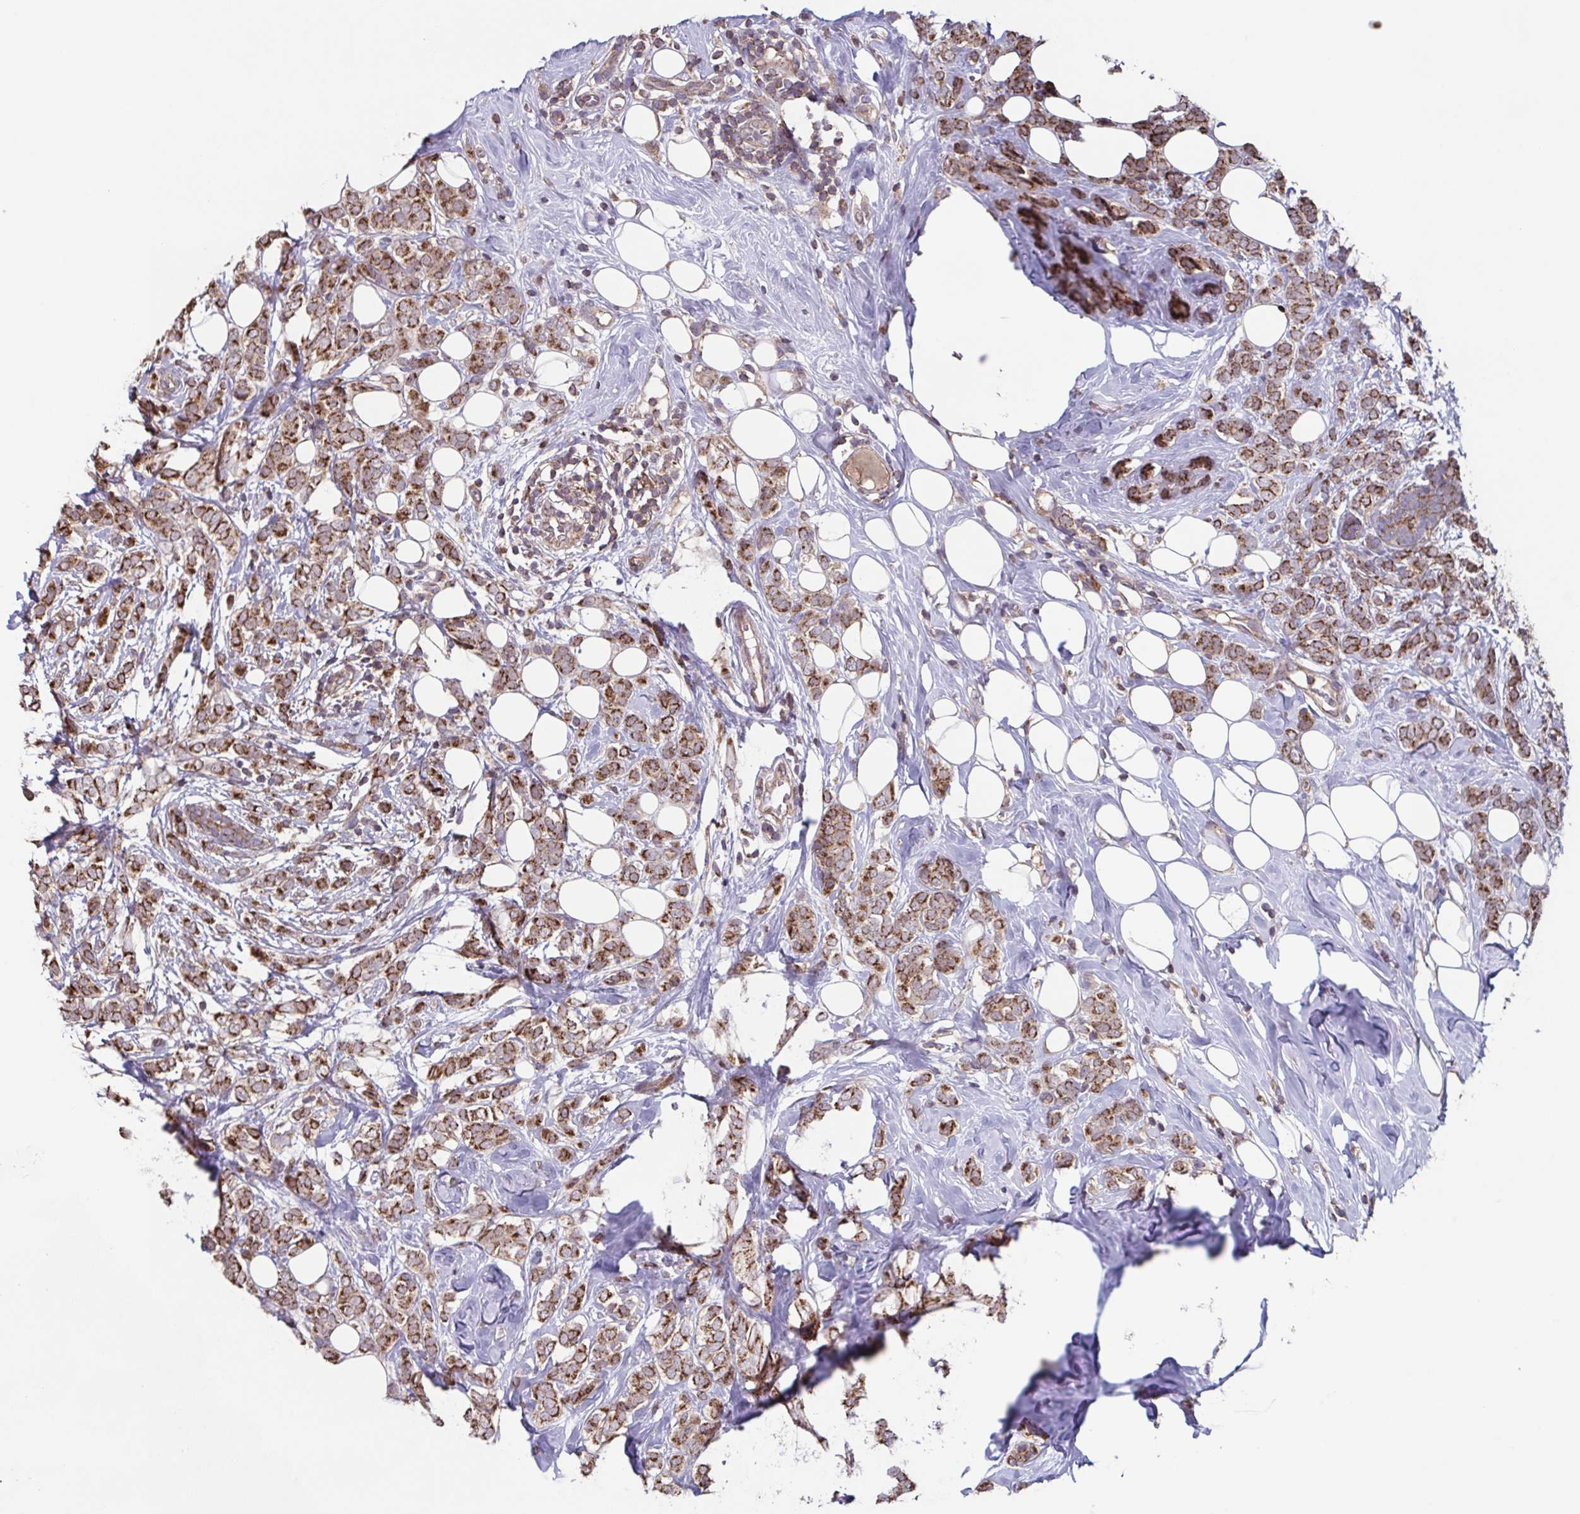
{"staining": {"intensity": "moderate", "quantity": ">75%", "location": "cytoplasmic/membranous"}, "tissue": "breast cancer", "cell_type": "Tumor cells", "image_type": "cancer", "snomed": [{"axis": "morphology", "description": "Lobular carcinoma"}, {"axis": "topography", "description": "Breast"}], "caption": "This is an image of IHC staining of breast lobular carcinoma, which shows moderate staining in the cytoplasmic/membranous of tumor cells.", "gene": "TTC19", "patient": {"sex": "female", "age": 49}}